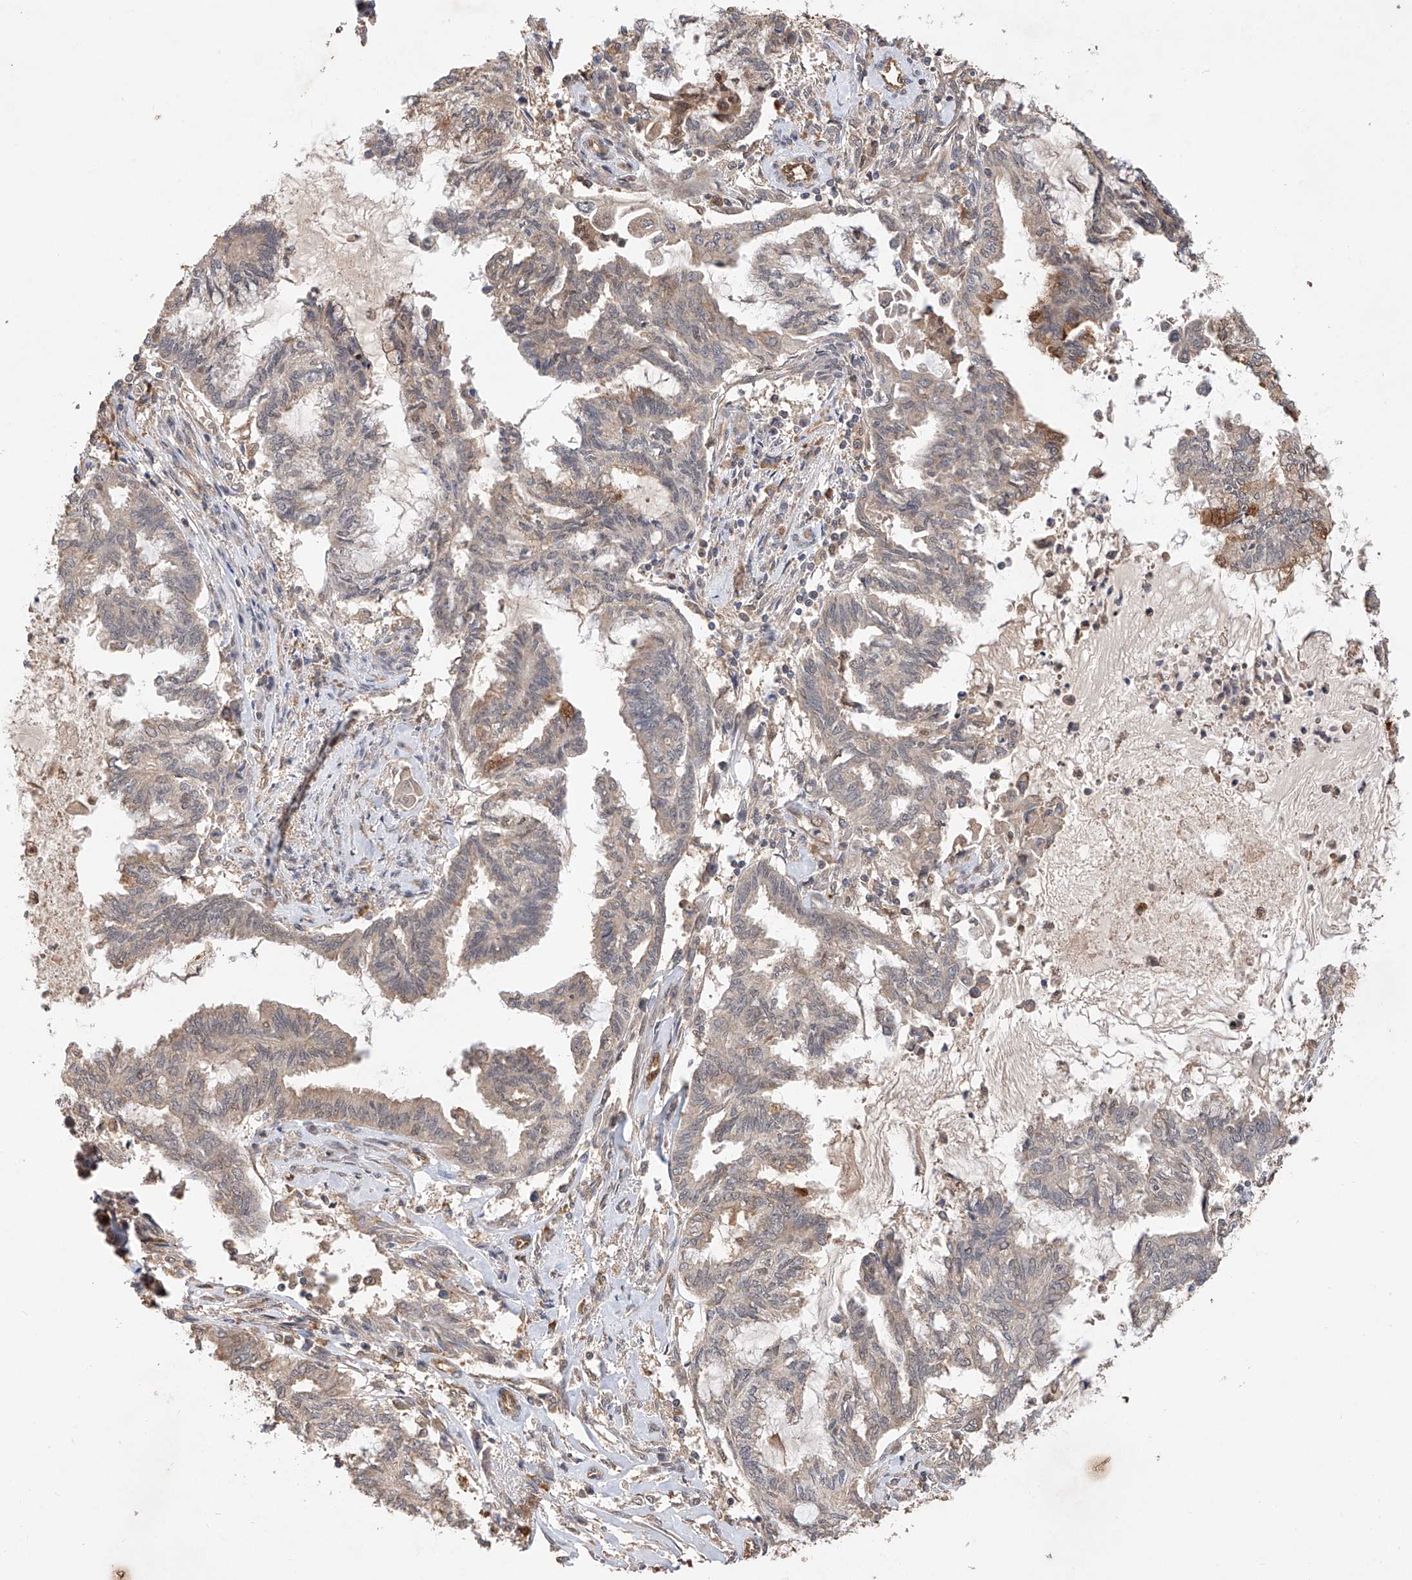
{"staining": {"intensity": "weak", "quantity": "25%-75%", "location": "cytoplasmic/membranous"}, "tissue": "endometrial cancer", "cell_type": "Tumor cells", "image_type": "cancer", "snomed": [{"axis": "morphology", "description": "Adenocarcinoma, NOS"}, {"axis": "topography", "description": "Endometrium"}], "caption": "Human adenocarcinoma (endometrial) stained for a protein (brown) displays weak cytoplasmic/membranous positive positivity in about 25%-75% of tumor cells.", "gene": "RILPL2", "patient": {"sex": "female", "age": 86}}